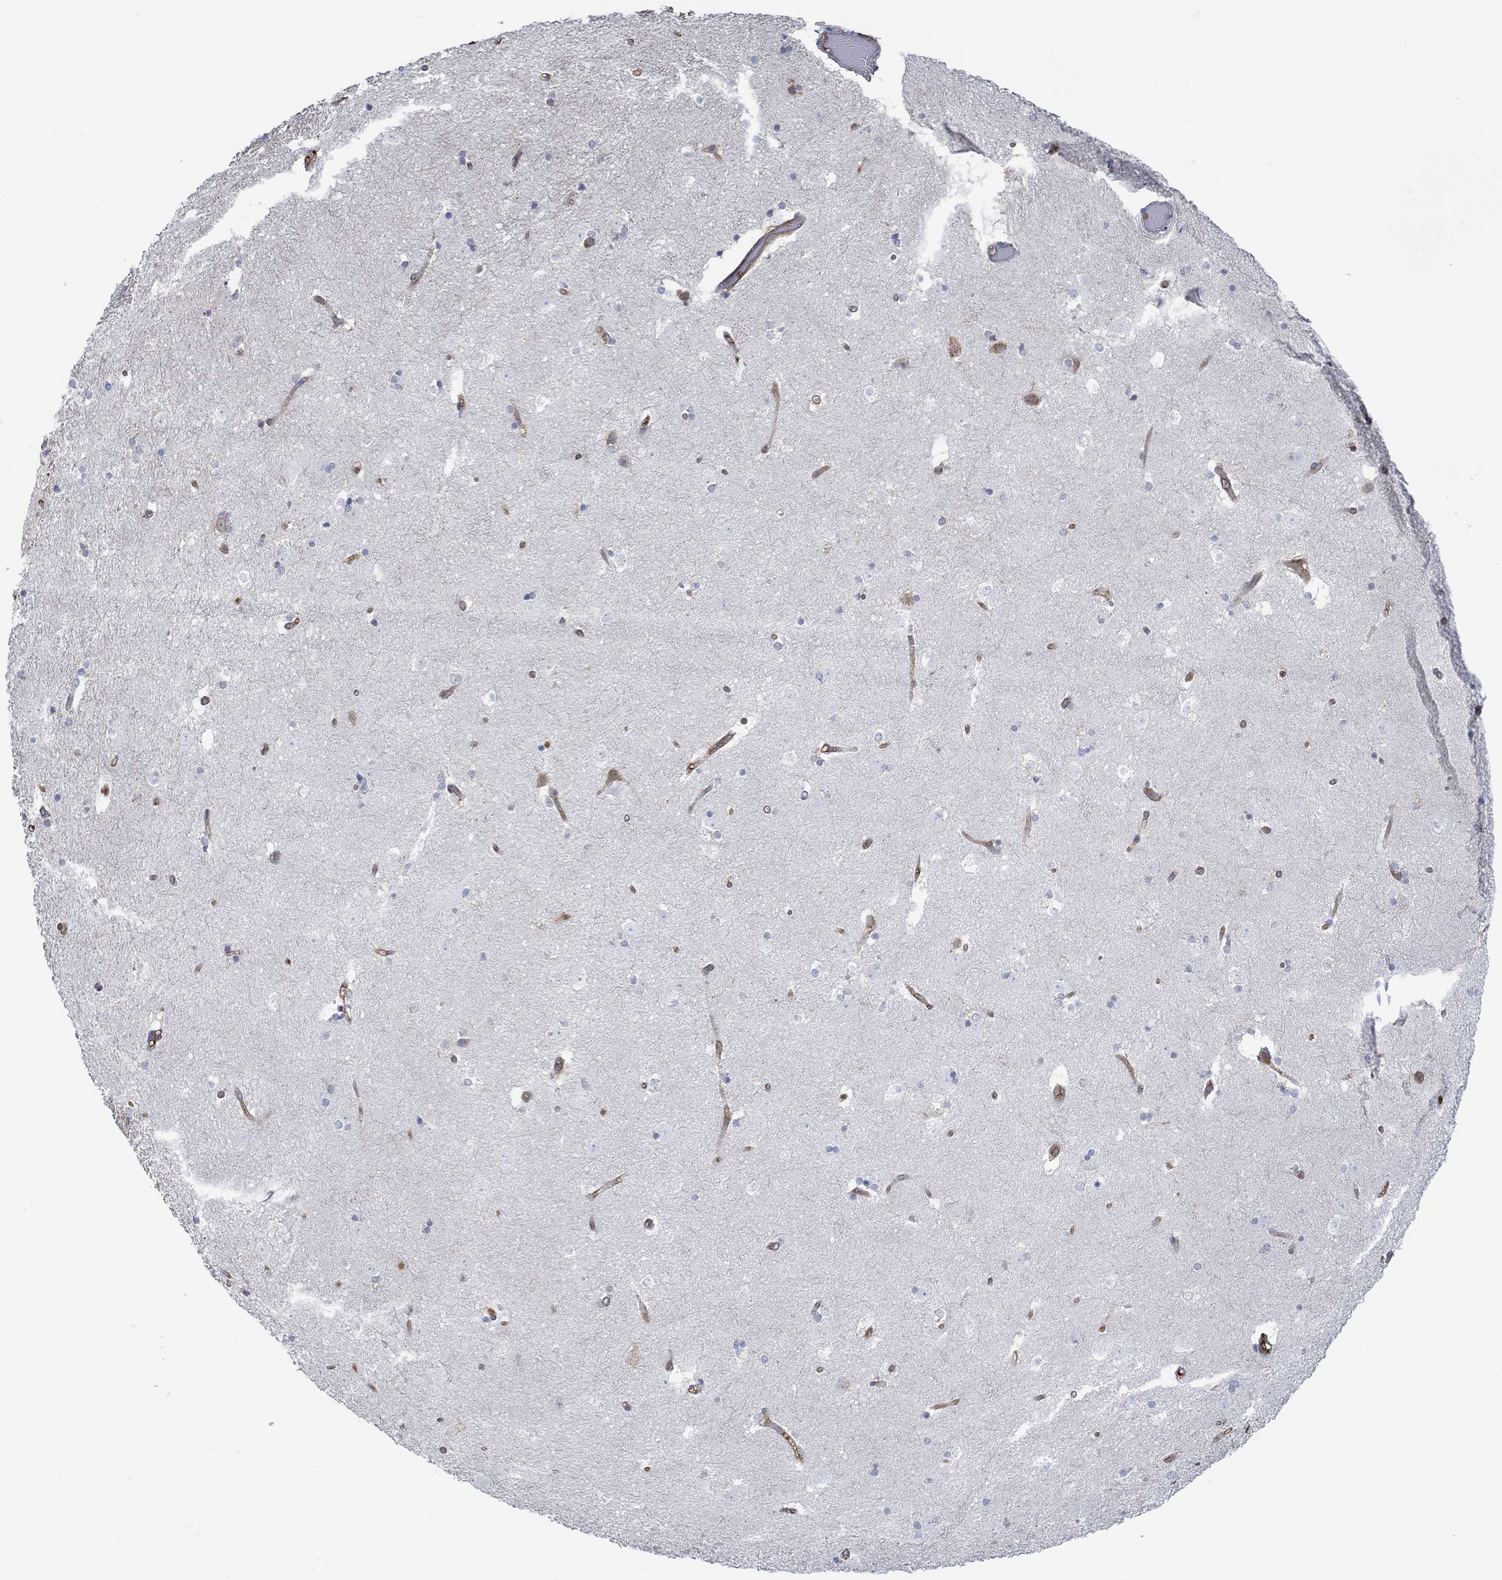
{"staining": {"intensity": "moderate", "quantity": "<25%", "location": "cytoplasmic/membranous"}, "tissue": "caudate", "cell_type": "Glial cells", "image_type": "normal", "snomed": [{"axis": "morphology", "description": "Normal tissue, NOS"}, {"axis": "topography", "description": "Lateral ventricle wall"}], "caption": "Benign caudate demonstrates moderate cytoplasmic/membranous positivity in about <25% of glial cells, visualized by immunohistochemistry. Nuclei are stained in blue.", "gene": "SPAG9", "patient": {"sex": "male", "age": 51}}